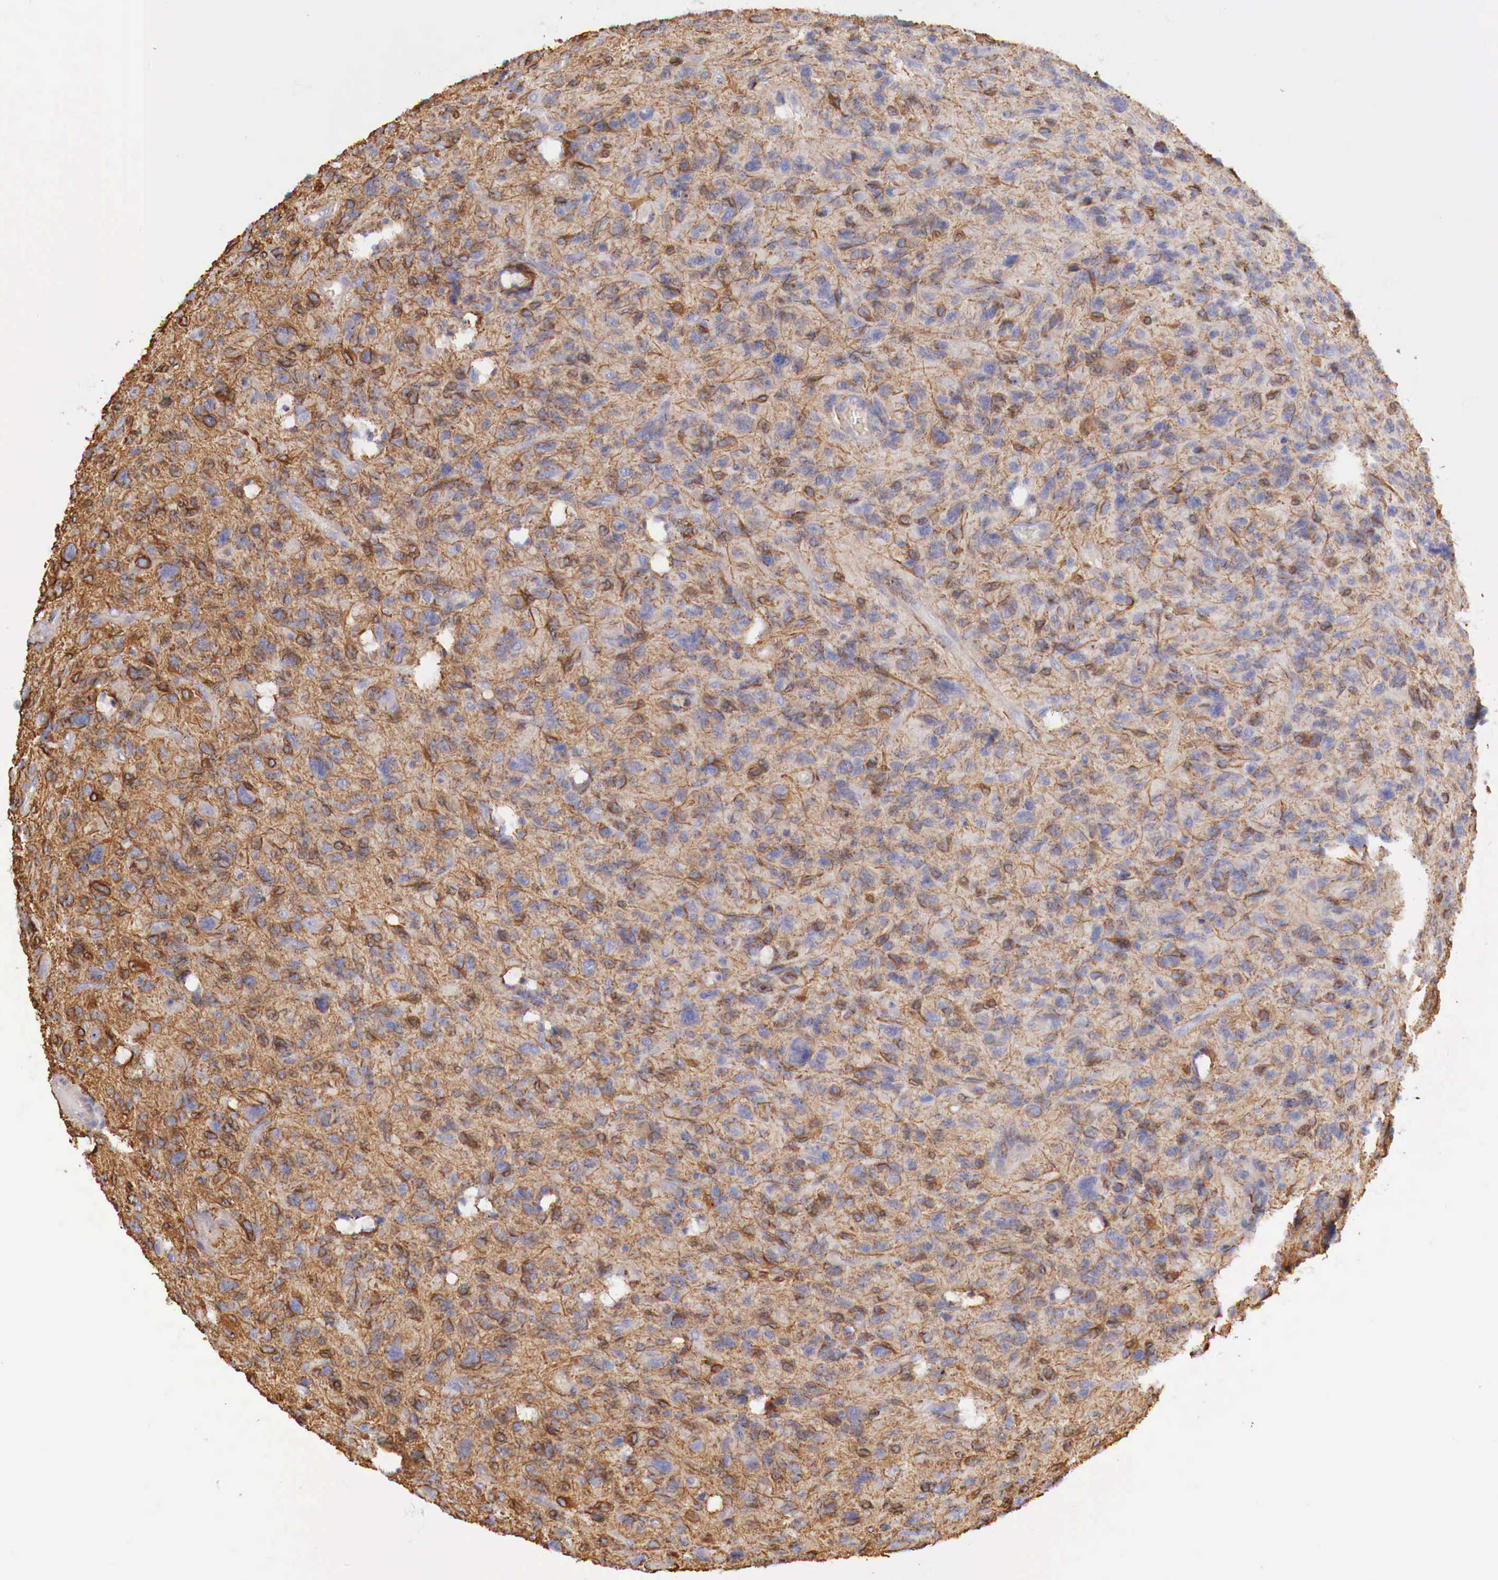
{"staining": {"intensity": "weak", "quantity": ">75%", "location": "cytoplasmic/membranous"}, "tissue": "glioma", "cell_type": "Tumor cells", "image_type": "cancer", "snomed": [{"axis": "morphology", "description": "Glioma, malignant, High grade"}, {"axis": "topography", "description": "Brain"}], "caption": "Immunohistochemical staining of glioma demonstrates low levels of weak cytoplasmic/membranous protein positivity in about >75% of tumor cells. The protein of interest is stained brown, and the nuclei are stained in blue (DAB IHC with brightfield microscopy, high magnification).", "gene": "KLHDC7B", "patient": {"sex": "female", "age": 60}}